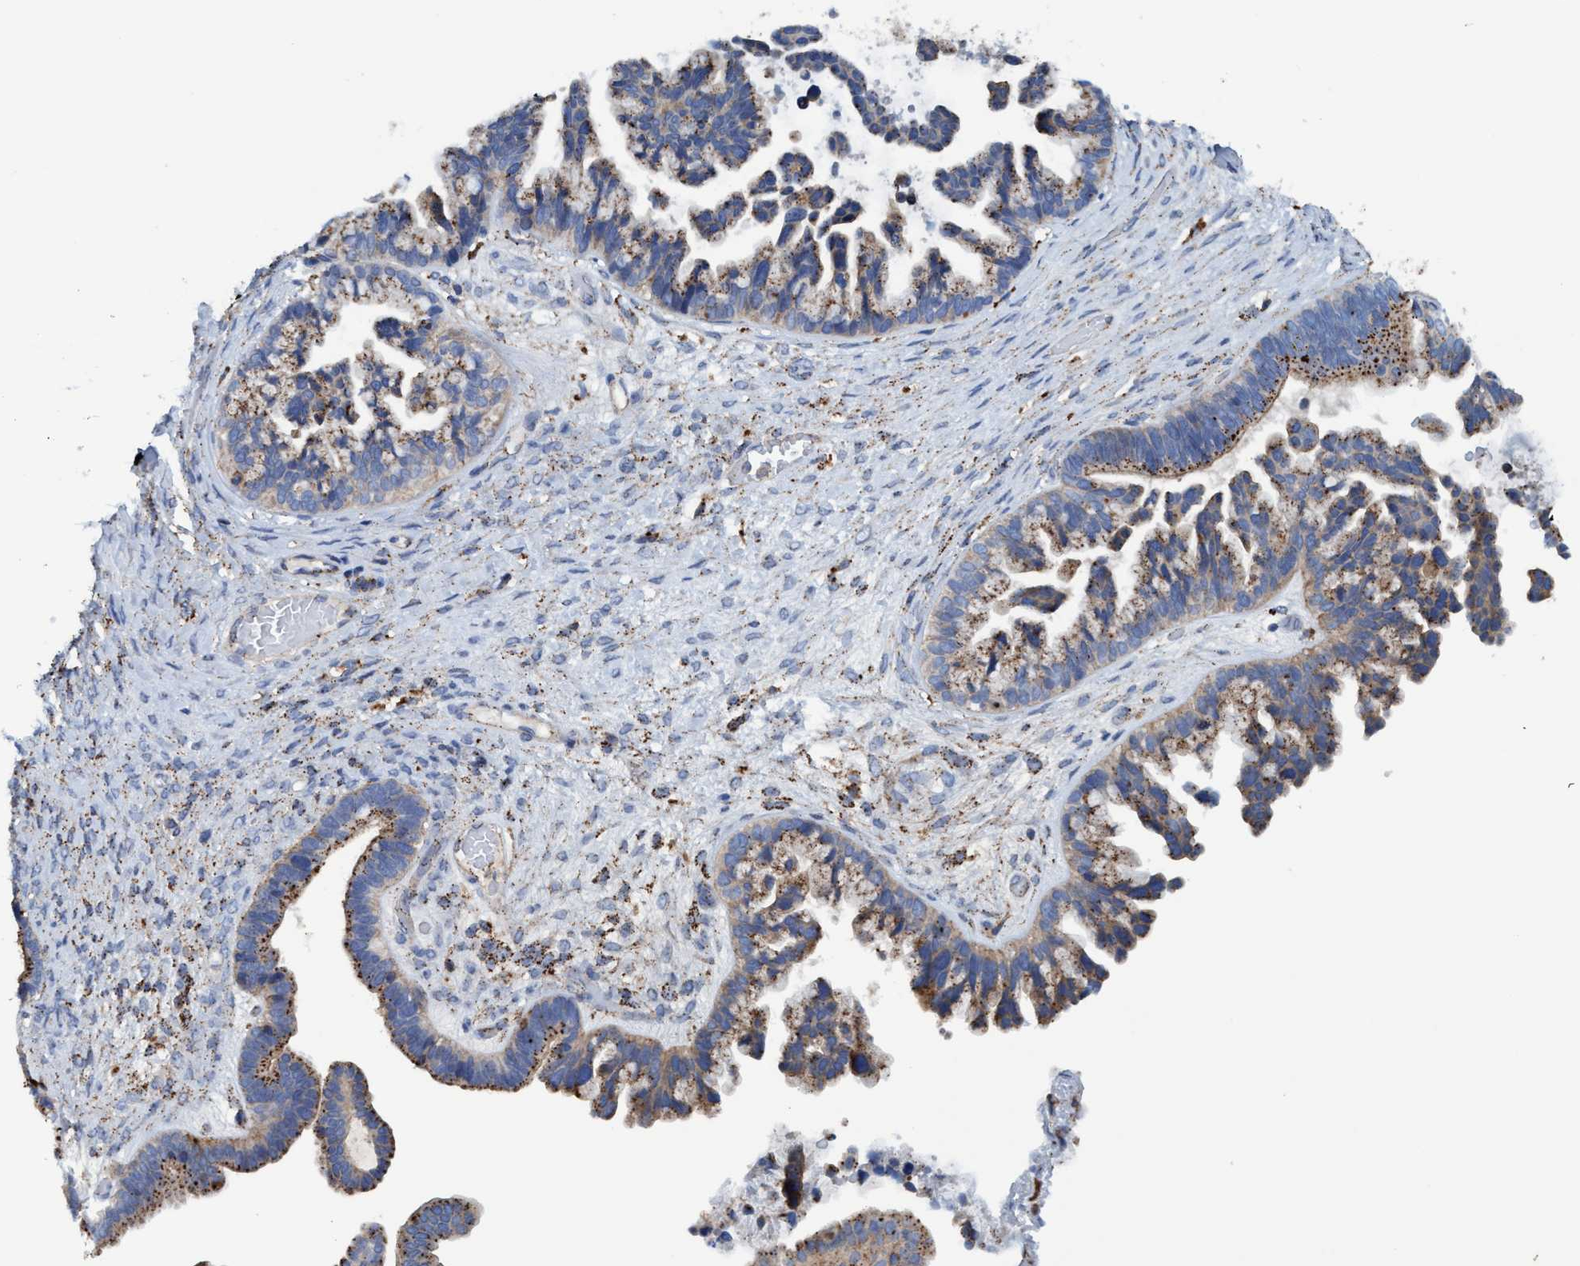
{"staining": {"intensity": "moderate", "quantity": ">75%", "location": "cytoplasmic/membranous"}, "tissue": "ovarian cancer", "cell_type": "Tumor cells", "image_type": "cancer", "snomed": [{"axis": "morphology", "description": "Cystadenocarcinoma, serous, NOS"}, {"axis": "topography", "description": "Ovary"}], "caption": "Brown immunohistochemical staining in human serous cystadenocarcinoma (ovarian) displays moderate cytoplasmic/membranous positivity in about >75% of tumor cells.", "gene": "TRIM65", "patient": {"sex": "female", "age": 56}}